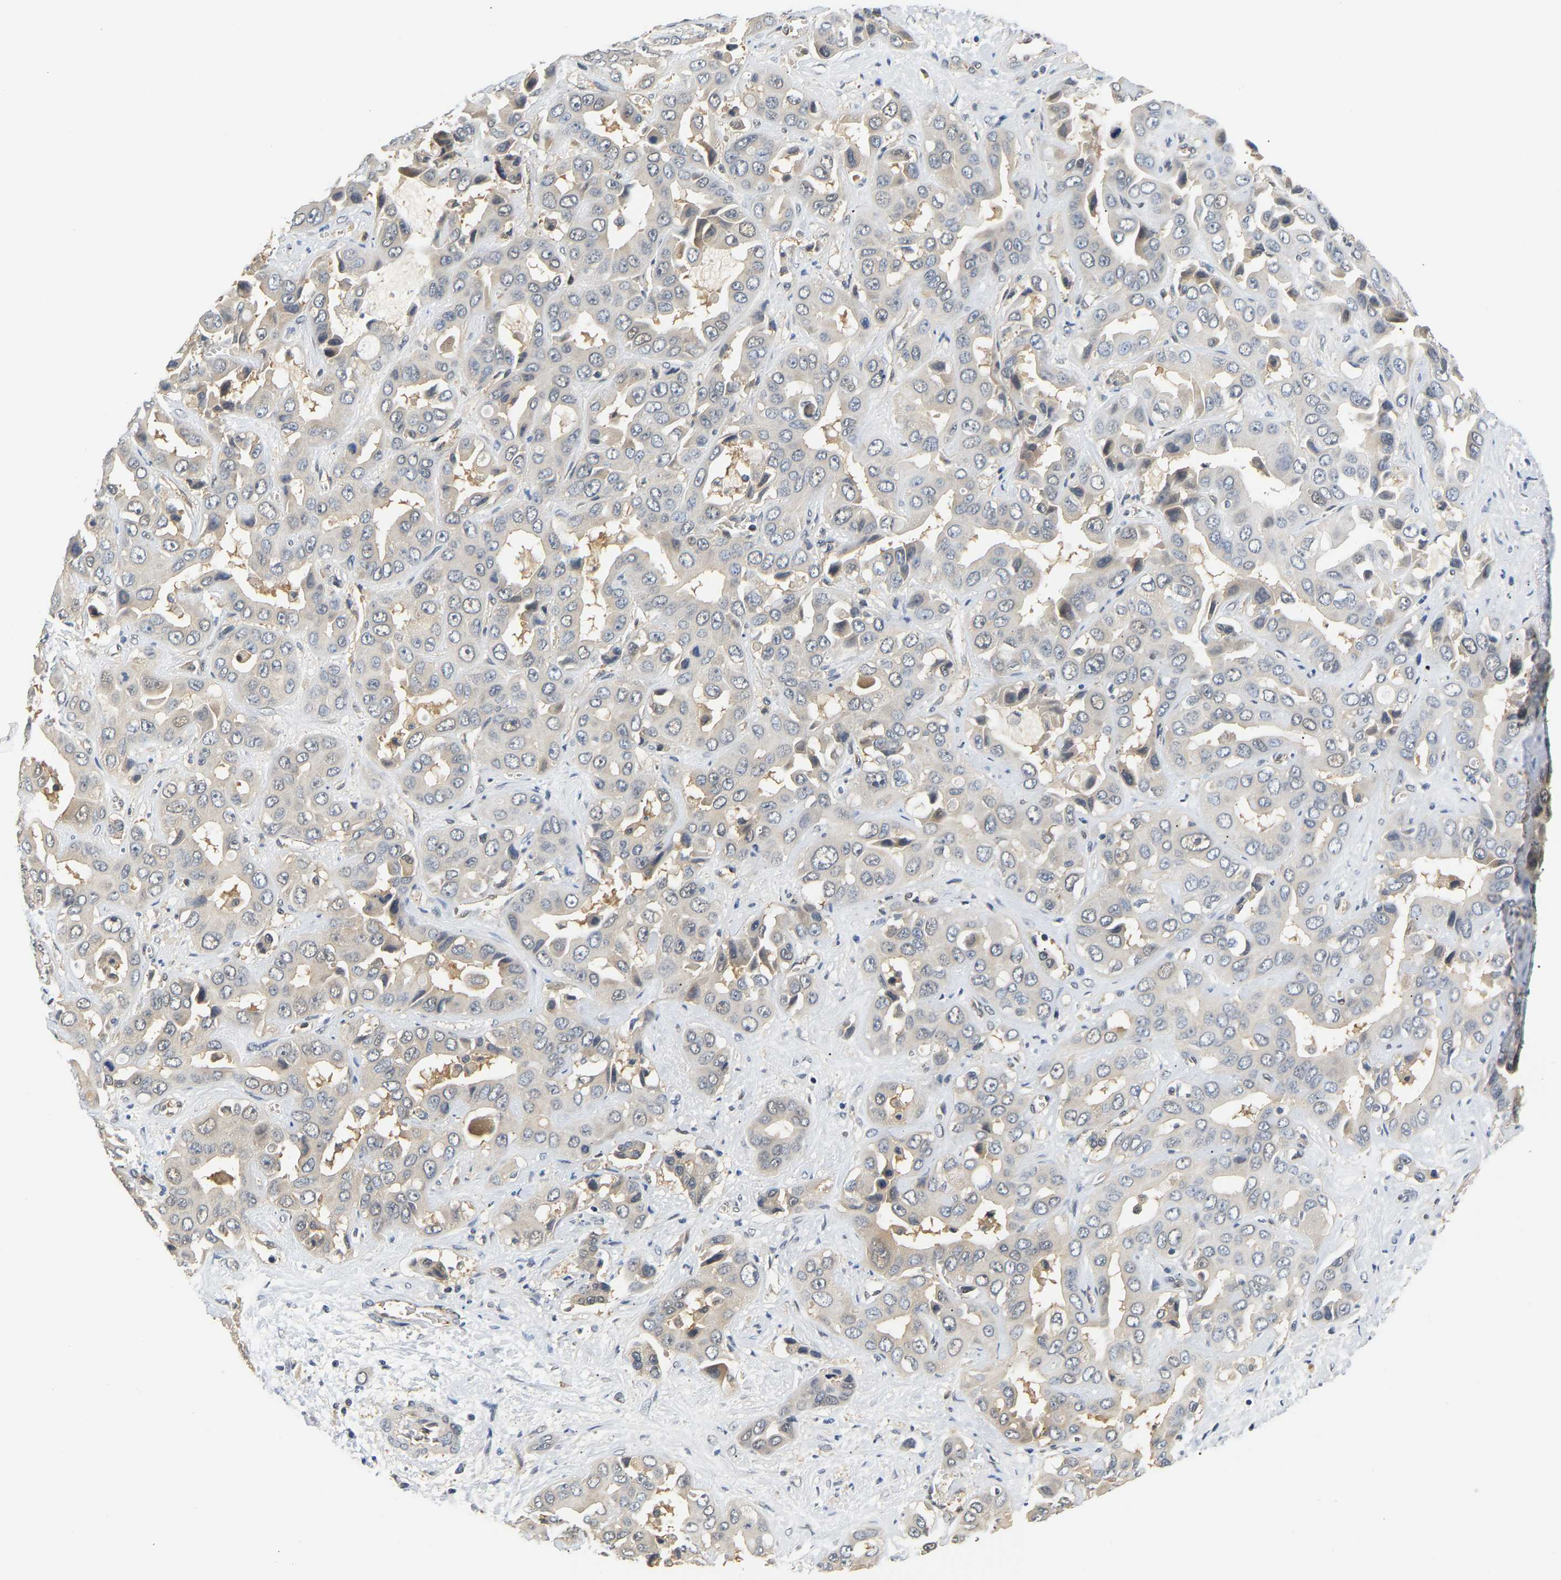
{"staining": {"intensity": "negative", "quantity": "none", "location": "none"}, "tissue": "liver cancer", "cell_type": "Tumor cells", "image_type": "cancer", "snomed": [{"axis": "morphology", "description": "Cholangiocarcinoma"}, {"axis": "topography", "description": "Liver"}], "caption": "Photomicrograph shows no protein expression in tumor cells of liver cancer tissue. (Brightfield microscopy of DAB immunohistochemistry (IHC) at high magnification).", "gene": "ARHGEF12", "patient": {"sex": "female", "age": 52}}